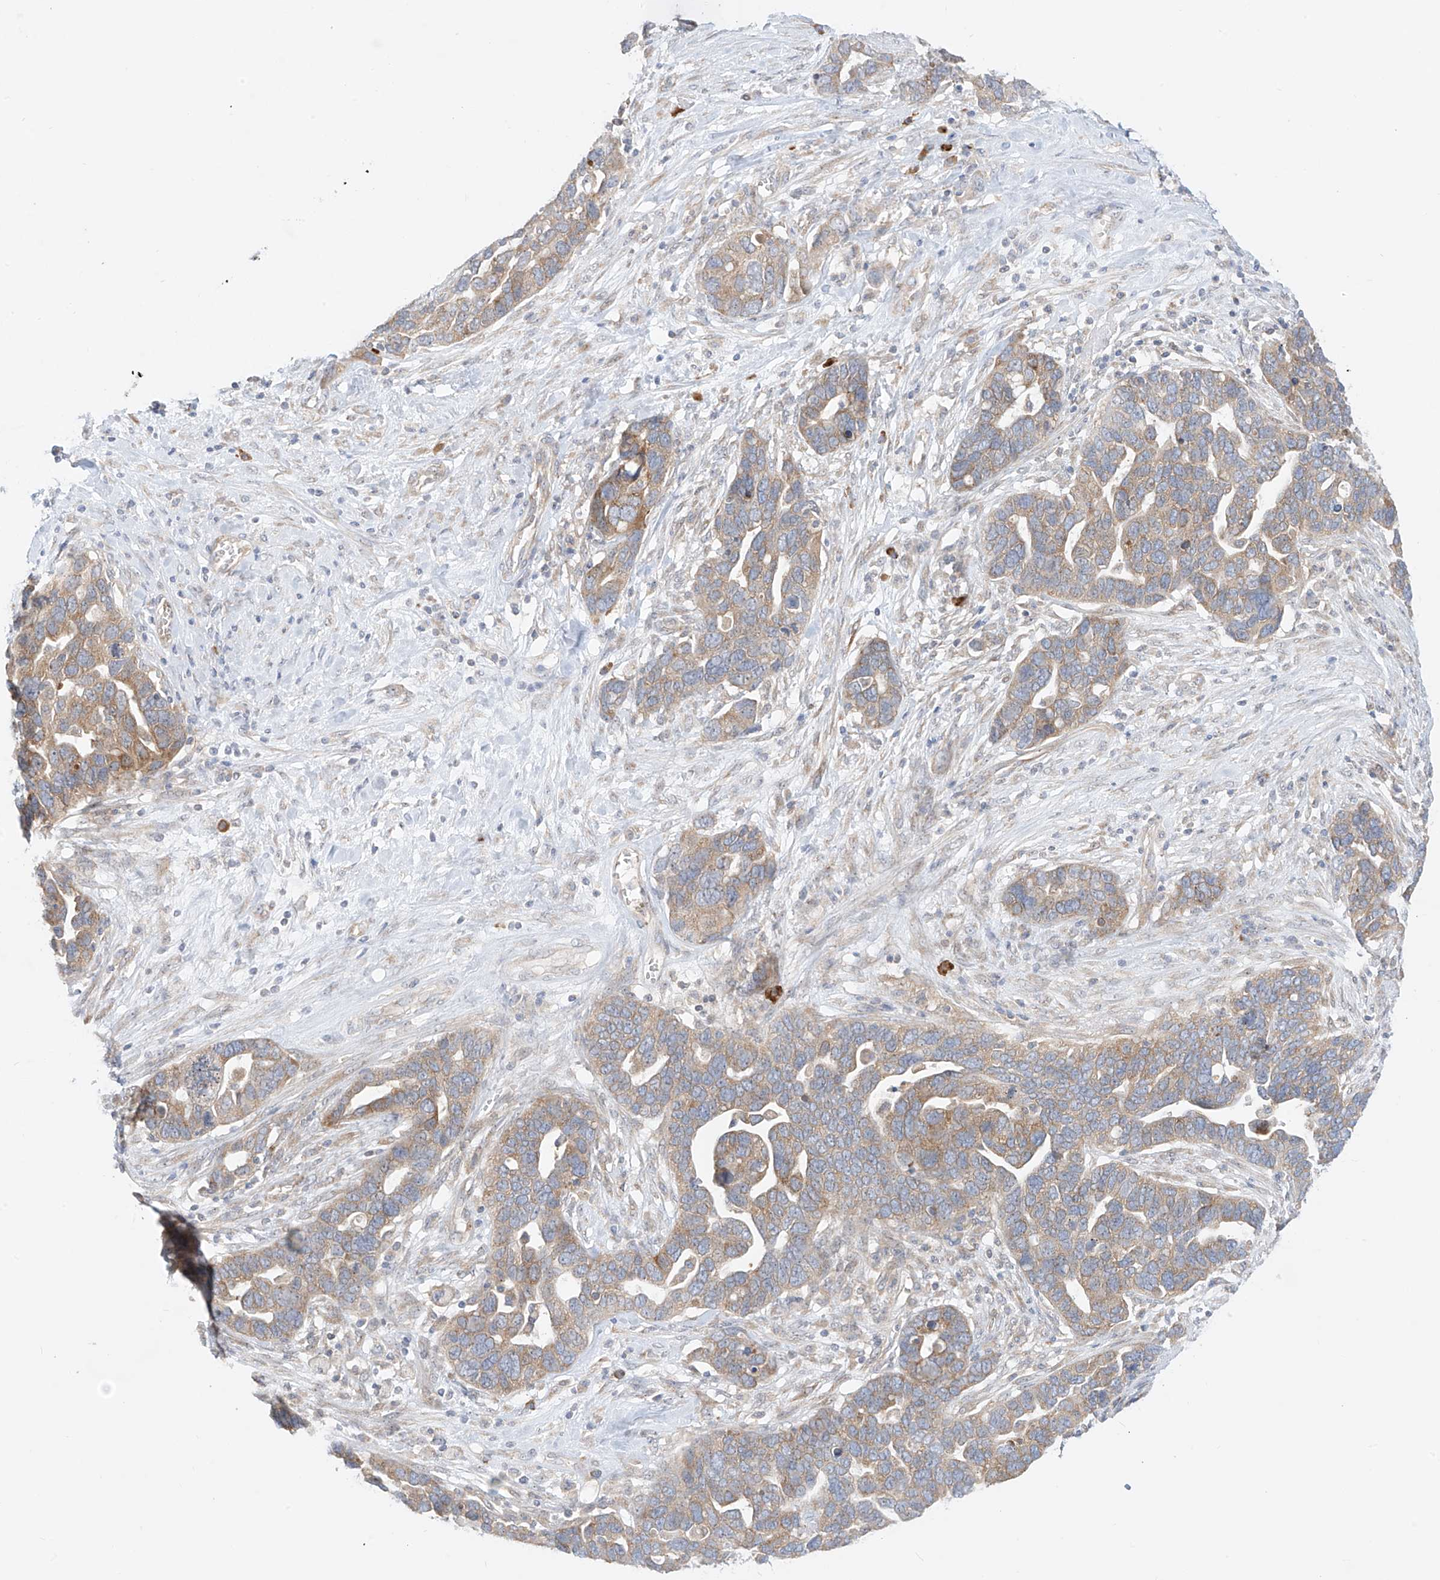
{"staining": {"intensity": "weak", "quantity": "25%-75%", "location": "cytoplasmic/membranous"}, "tissue": "ovarian cancer", "cell_type": "Tumor cells", "image_type": "cancer", "snomed": [{"axis": "morphology", "description": "Cystadenocarcinoma, serous, NOS"}, {"axis": "topography", "description": "Ovary"}], "caption": "IHC (DAB) staining of human serous cystadenocarcinoma (ovarian) demonstrates weak cytoplasmic/membranous protein expression in approximately 25%-75% of tumor cells.", "gene": "SYTL3", "patient": {"sex": "female", "age": 54}}